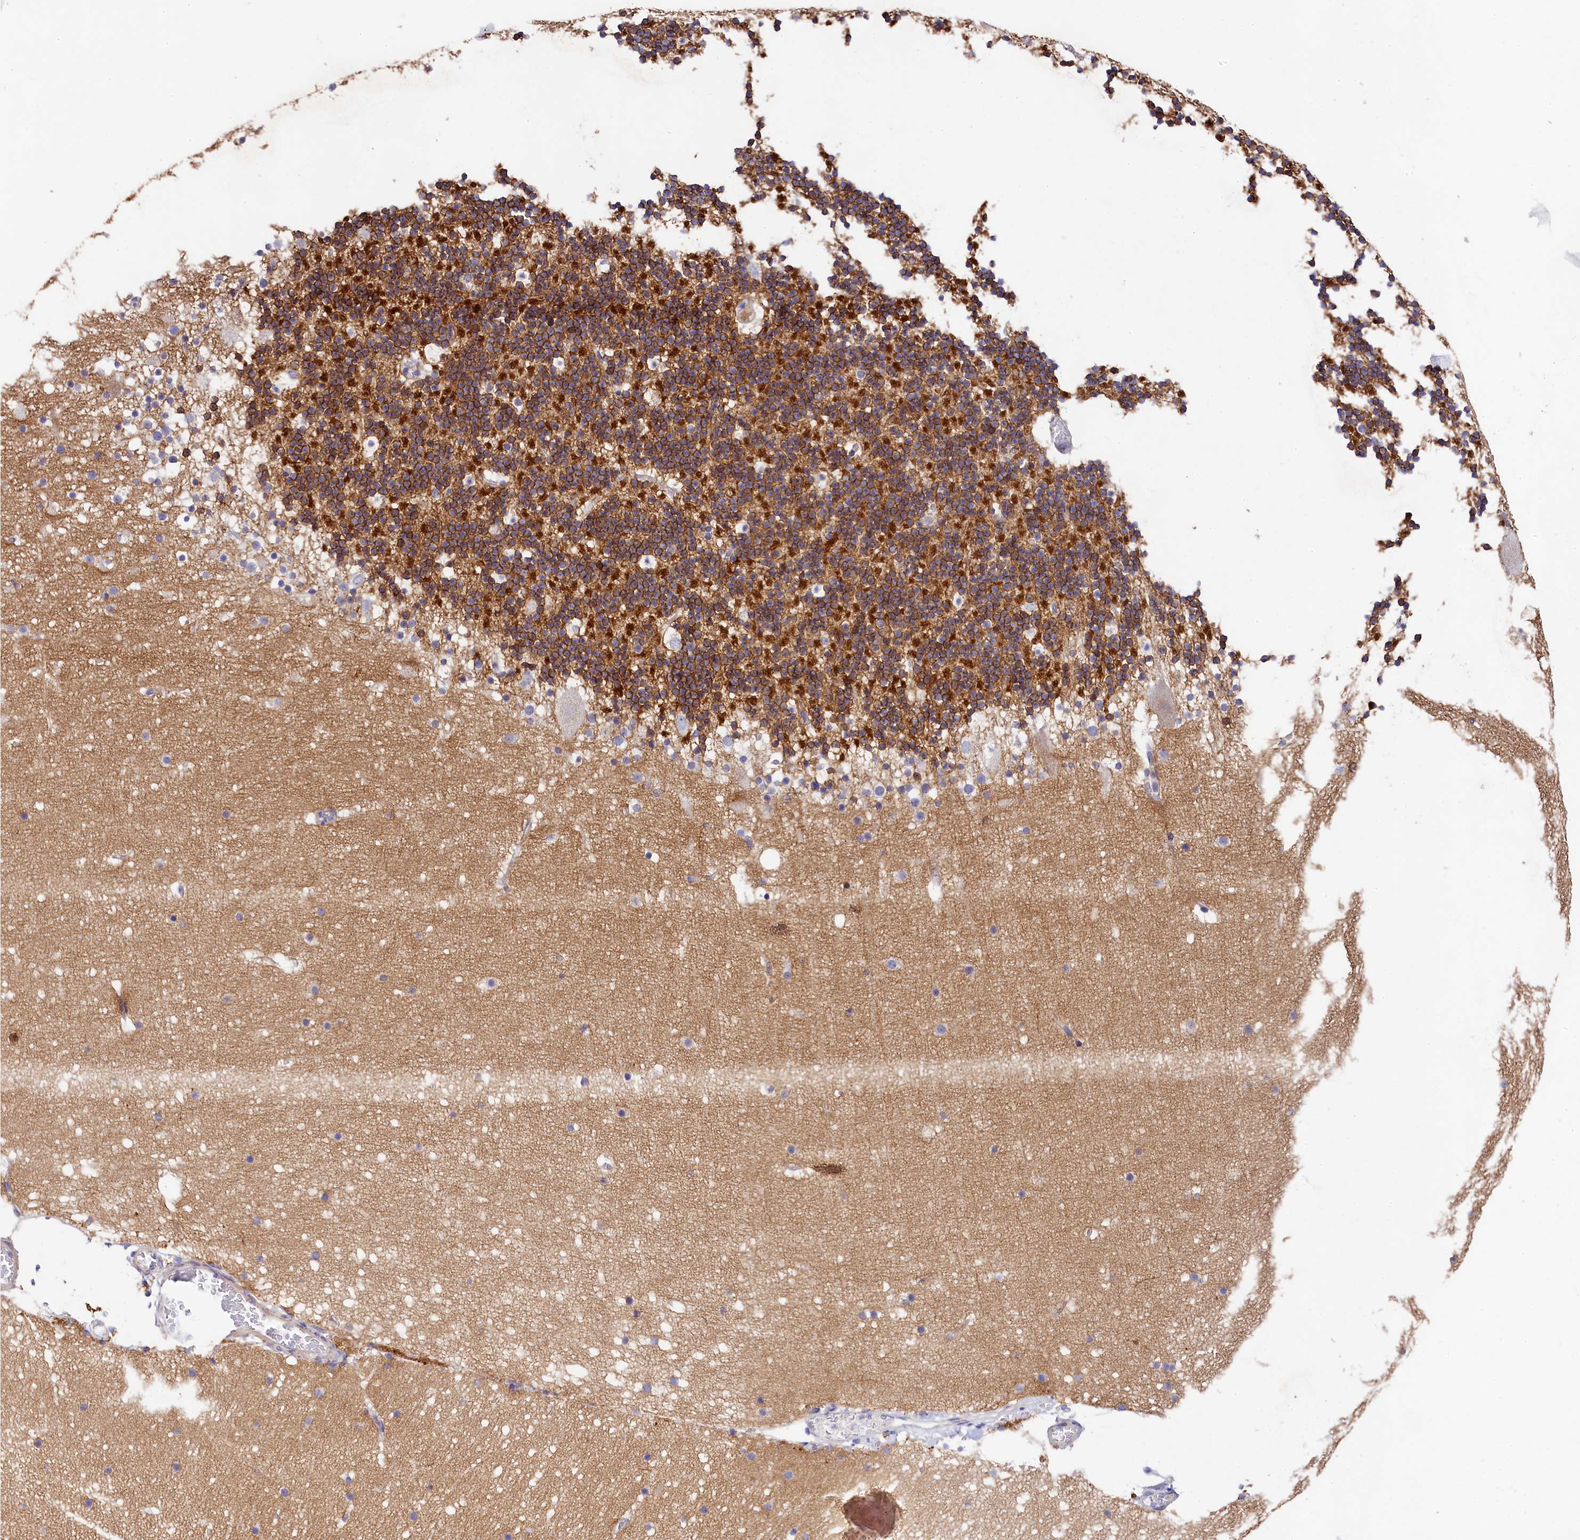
{"staining": {"intensity": "strong", "quantity": ">75%", "location": "cytoplasmic/membranous"}, "tissue": "cerebellum", "cell_type": "Cells in granular layer", "image_type": "normal", "snomed": [{"axis": "morphology", "description": "Normal tissue, NOS"}, {"axis": "topography", "description": "Cerebellum"}], "caption": "Cerebellum stained with IHC demonstrates strong cytoplasmic/membranous expression in about >75% of cells in granular layer. The staining was performed using DAB, with brown indicating positive protein expression. Nuclei are stained blue with hematoxylin.", "gene": "FXYD6", "patient": {"sex": "male", "age": 57}}